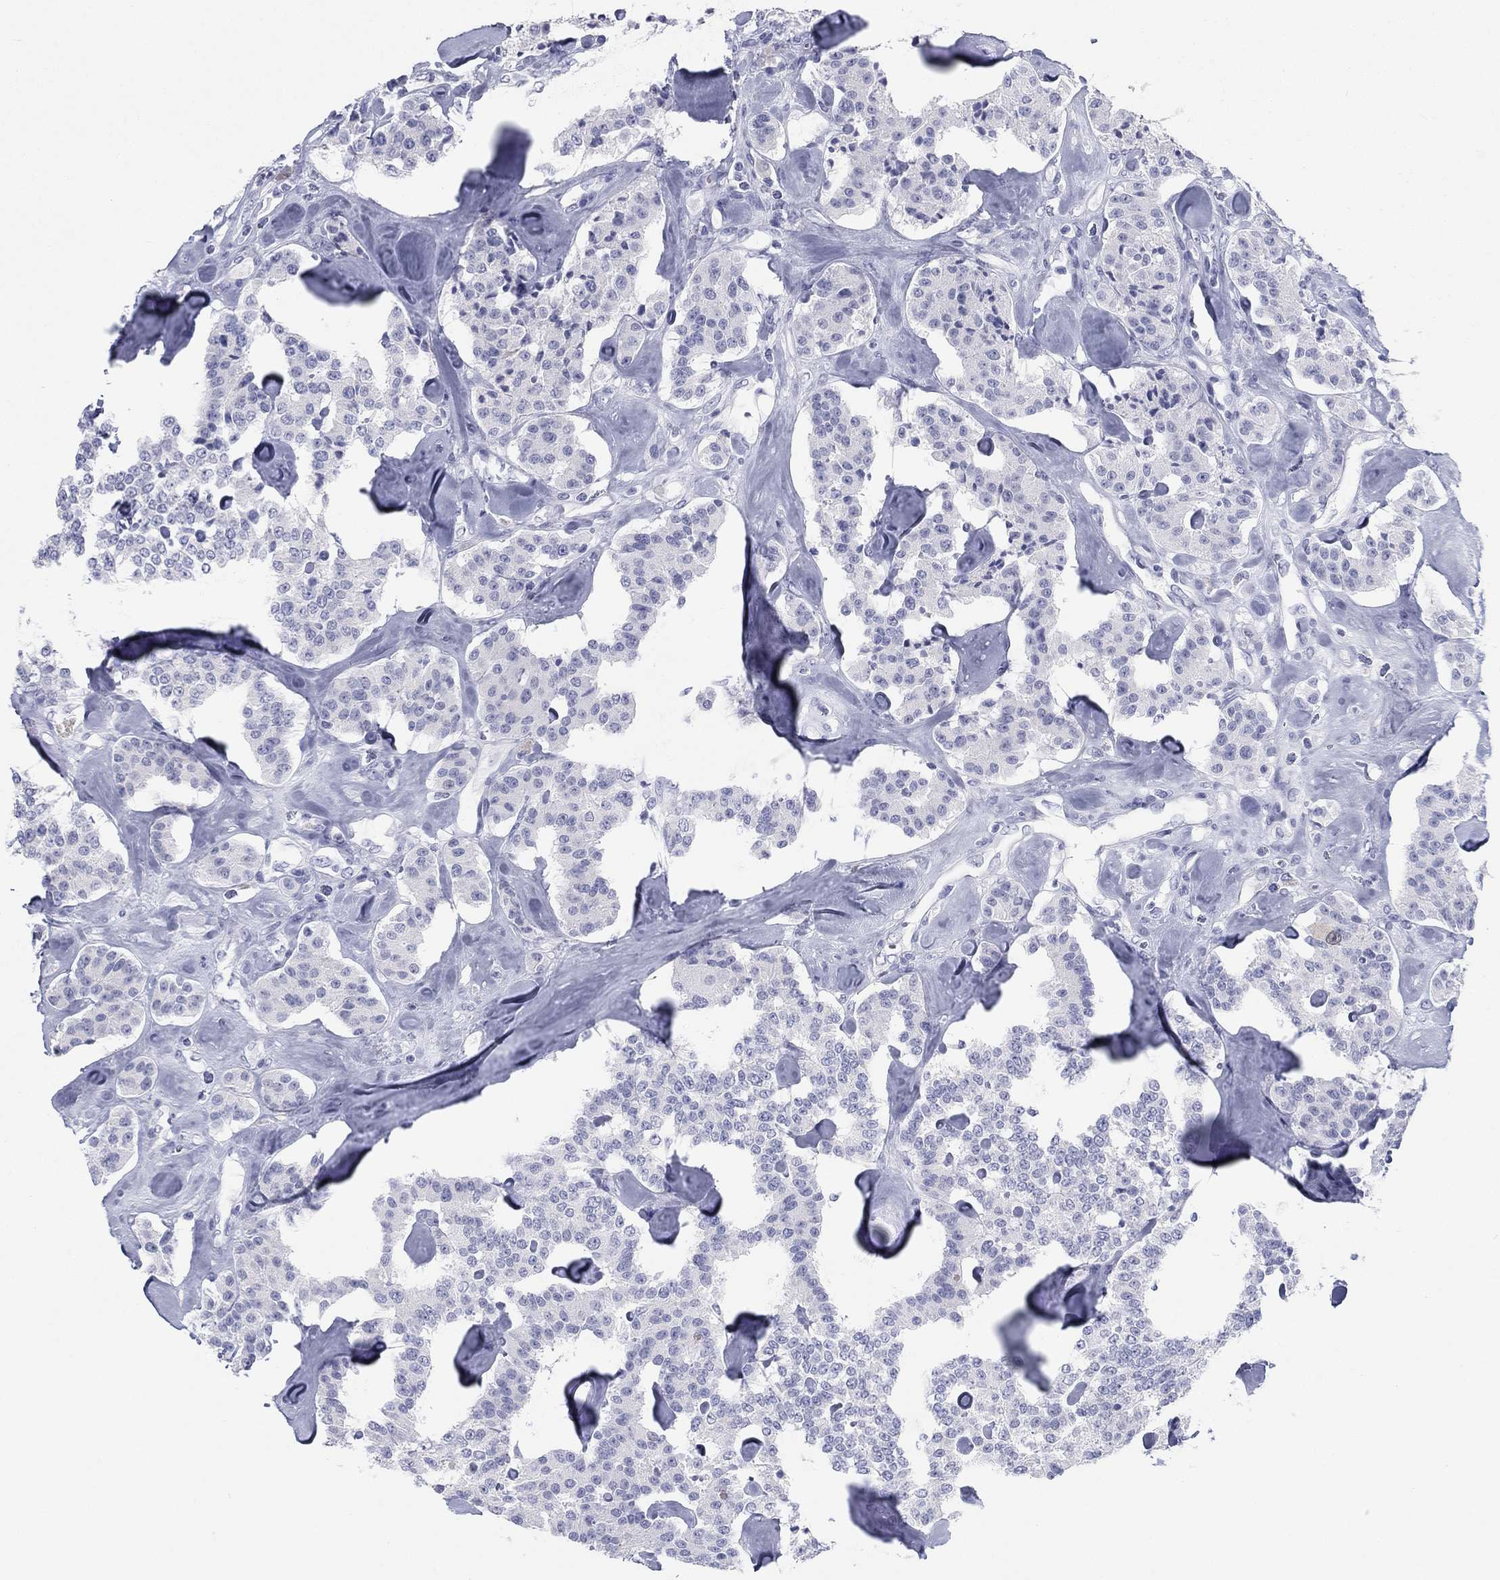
{"staining": {"intensity": "negative", "quantity": "none", "location": "none"}, "tissue": "carcinoid", "cell_type": "Tumor cells", "image_type": "cancer", "snomed": [{"axis": "morphology", "description": "Carcinoid, malignant, NOS"}, {"axis": "topography", "description": "Pancreas"}], "caption": "Tumor cells are negative for brown protein staining in malignant carcinoid.", "gene": "CALB1", "patient": {"sex": "male", "age": 41}}